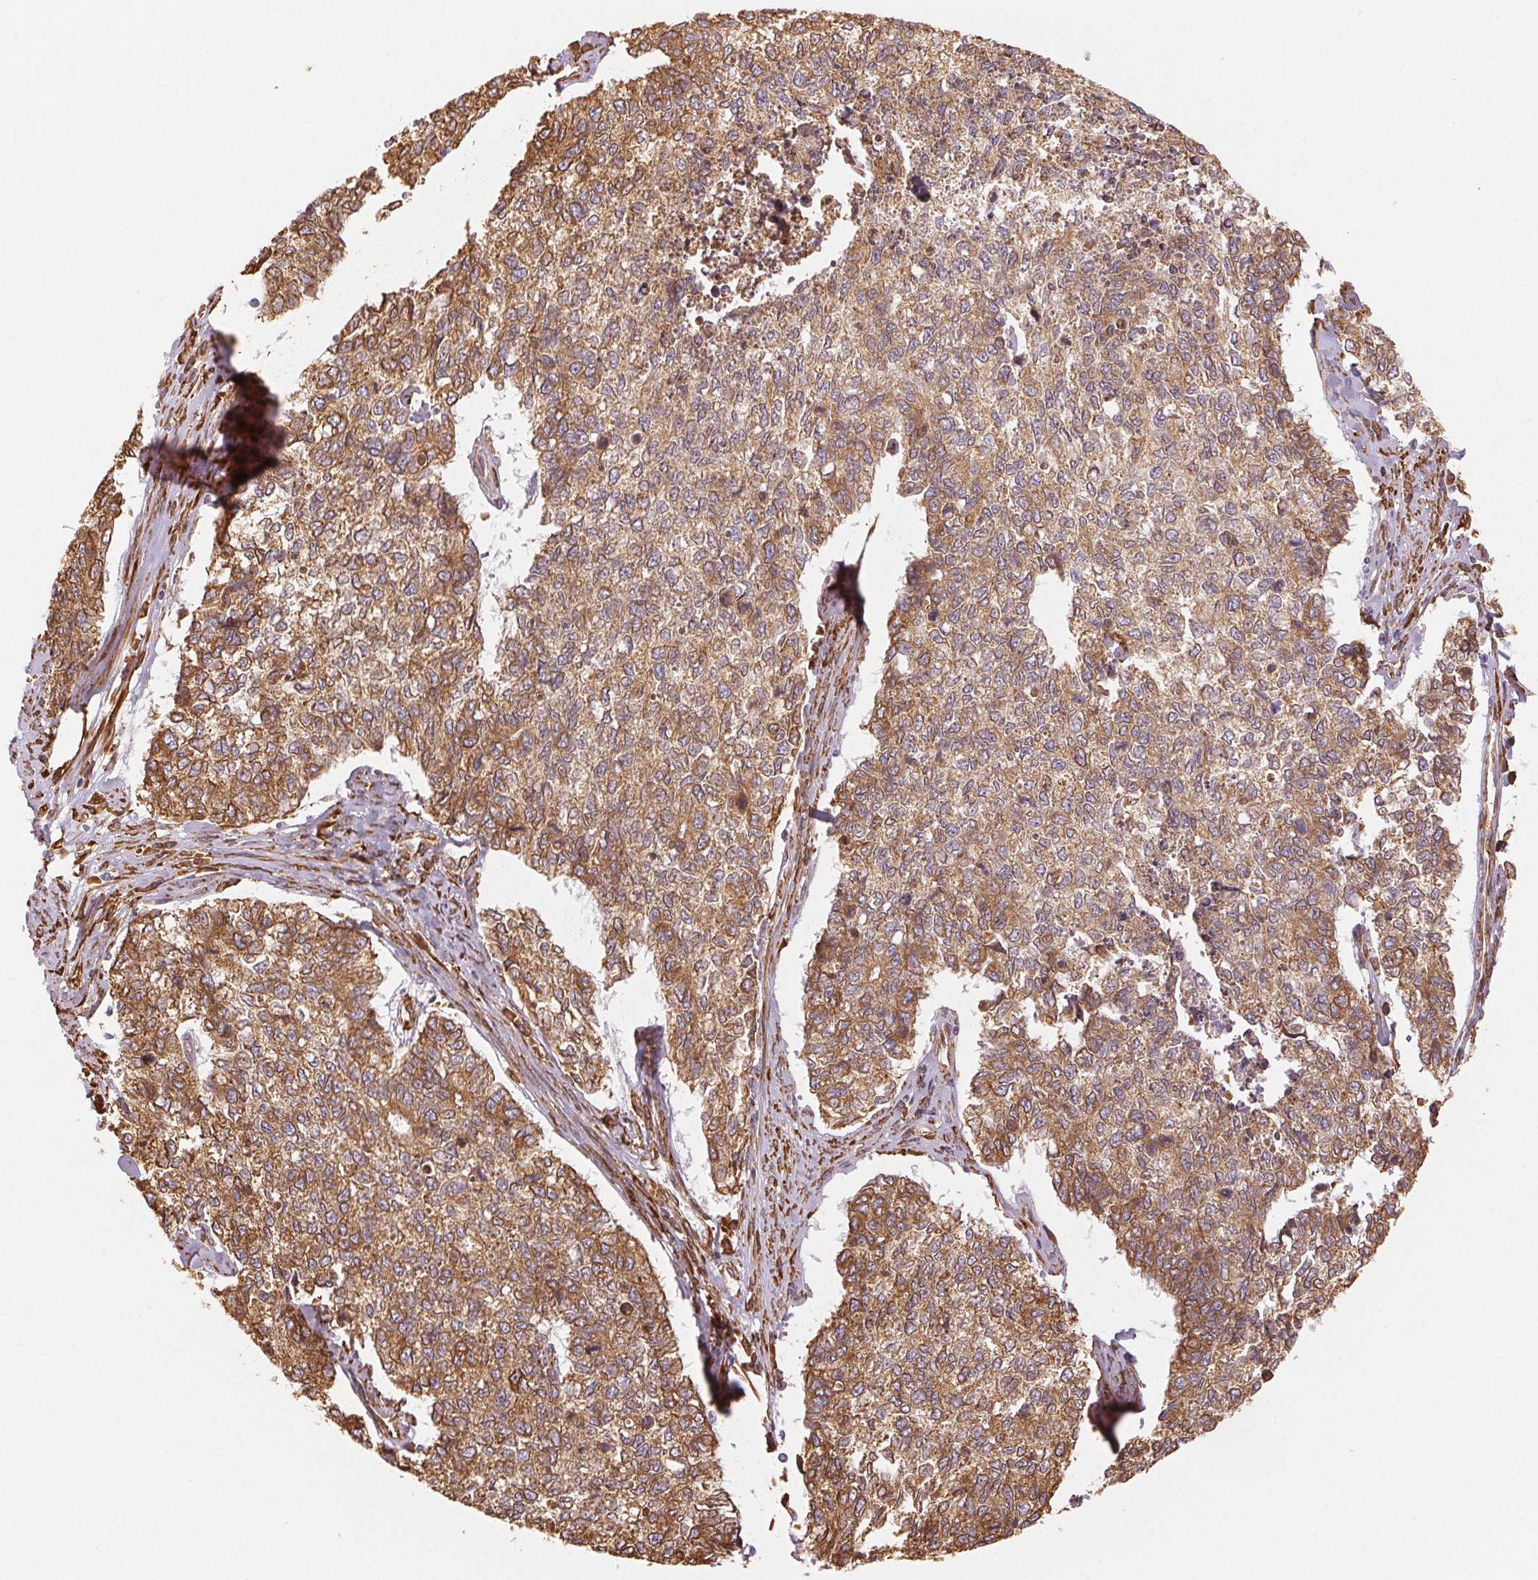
{"staining": {"intensity": "moderate", "quantity": ">75%", "location": "cytoplasmic/membranous"}, "tissue": "cervical cancer", "cell_type": "Tumor cells", "image_type": "cancer", "snomed": [{"axis": "morphology", "description": "Adenocarcinoma, NOS"}, {"axis": "topography", "description": "Cervix"}], "caption": "Protein staining exhibits moderate cytoplasmic/membranous staining in about >75% of tumor cells in adenocarcinoma (cervical). (DAB IHC, brown staining for protein, blue staining for nuclei).", "gene": "RCN3", "patient": {"sex": "female", "age": 63}}